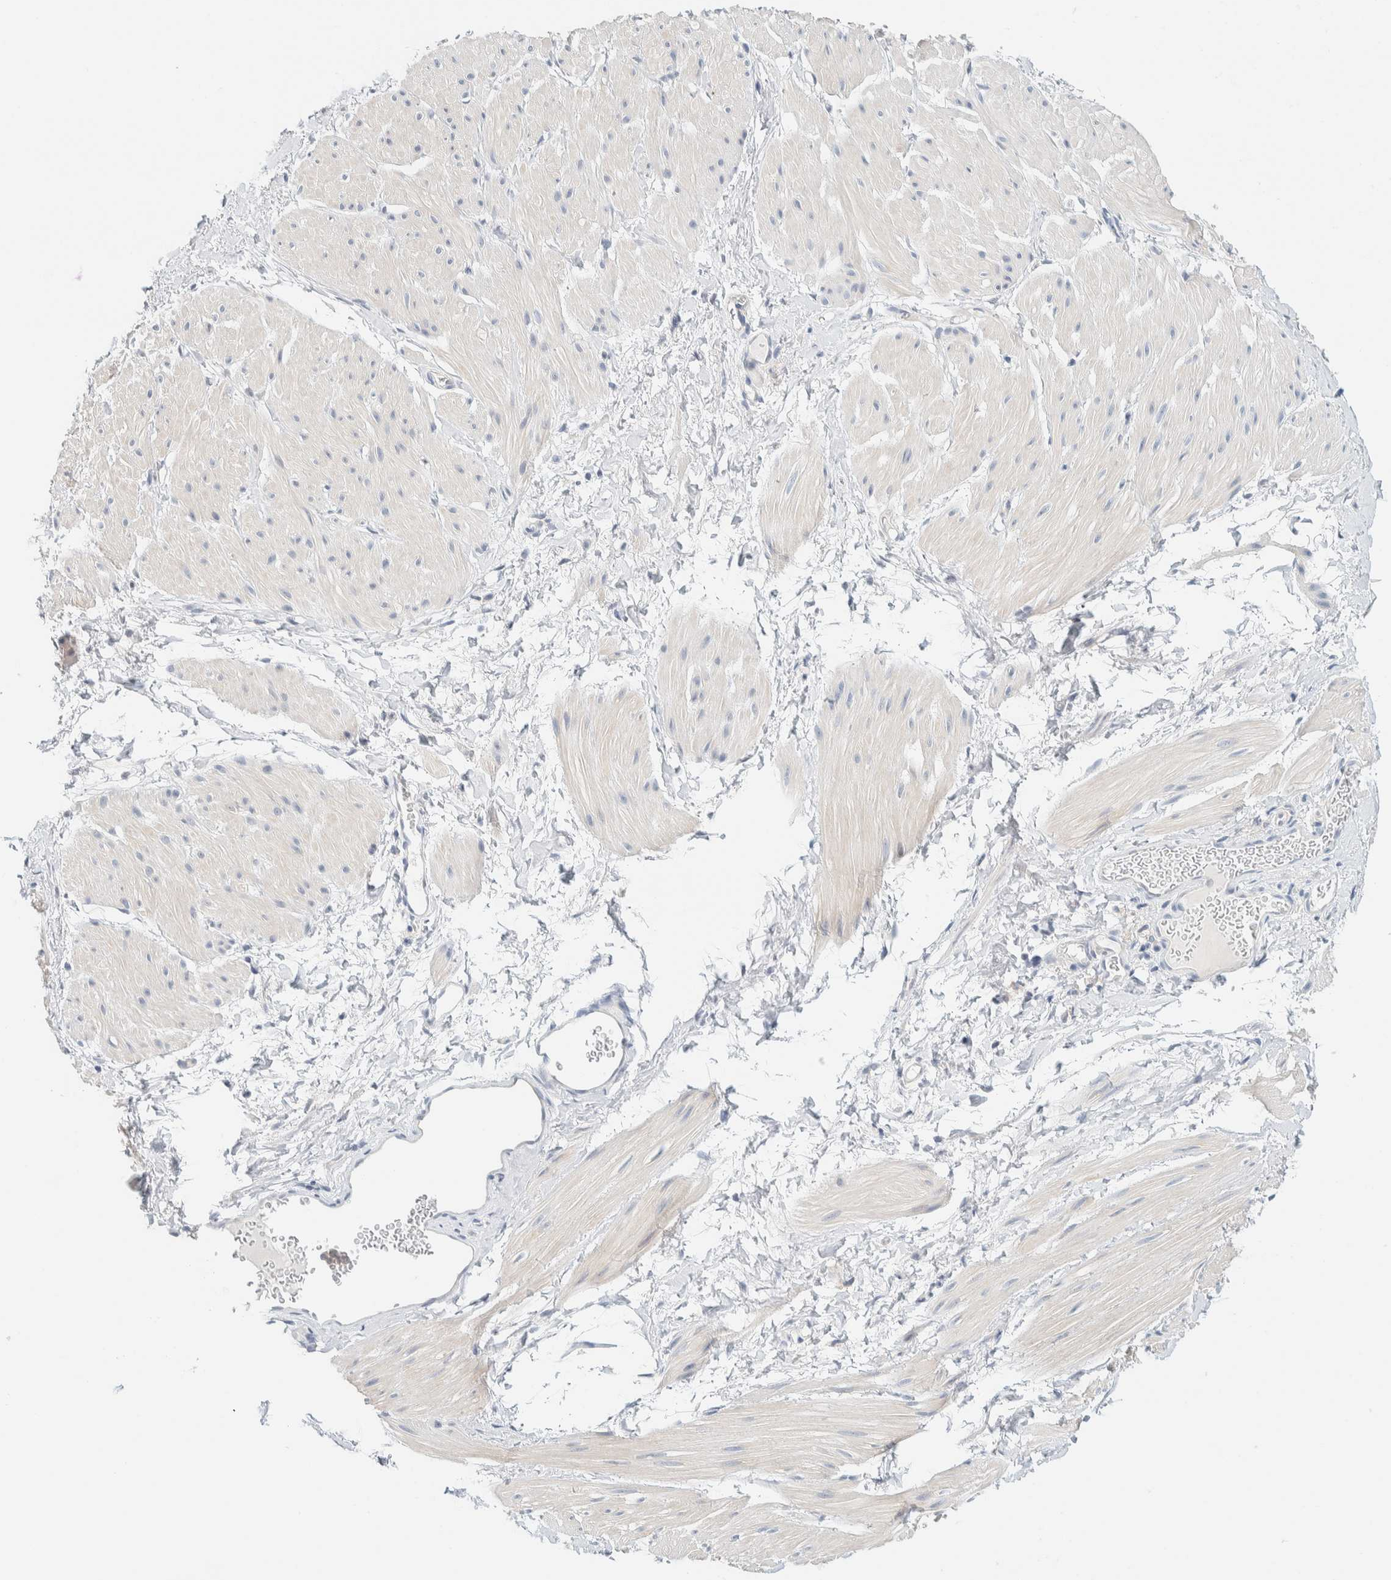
{"staining": {"intensity": "negative", "quantity": "none", "location": "none"}, "tissue": "smooth muscle", "cell_type": "Smooth muscle cells", "image_type": "normal", "snomed": [{"axis": "morphology", "description": "Normal tissue, NOS"}, {"axis": "topography", "description": "Smooth muscle"}], "caption": "Photomicrograph shows no significant protein positivity in smooth muscle cells of unremarkable smooth muscle.", "gene": "NDE1", "patient": {"sex": "male", "age": 16}}